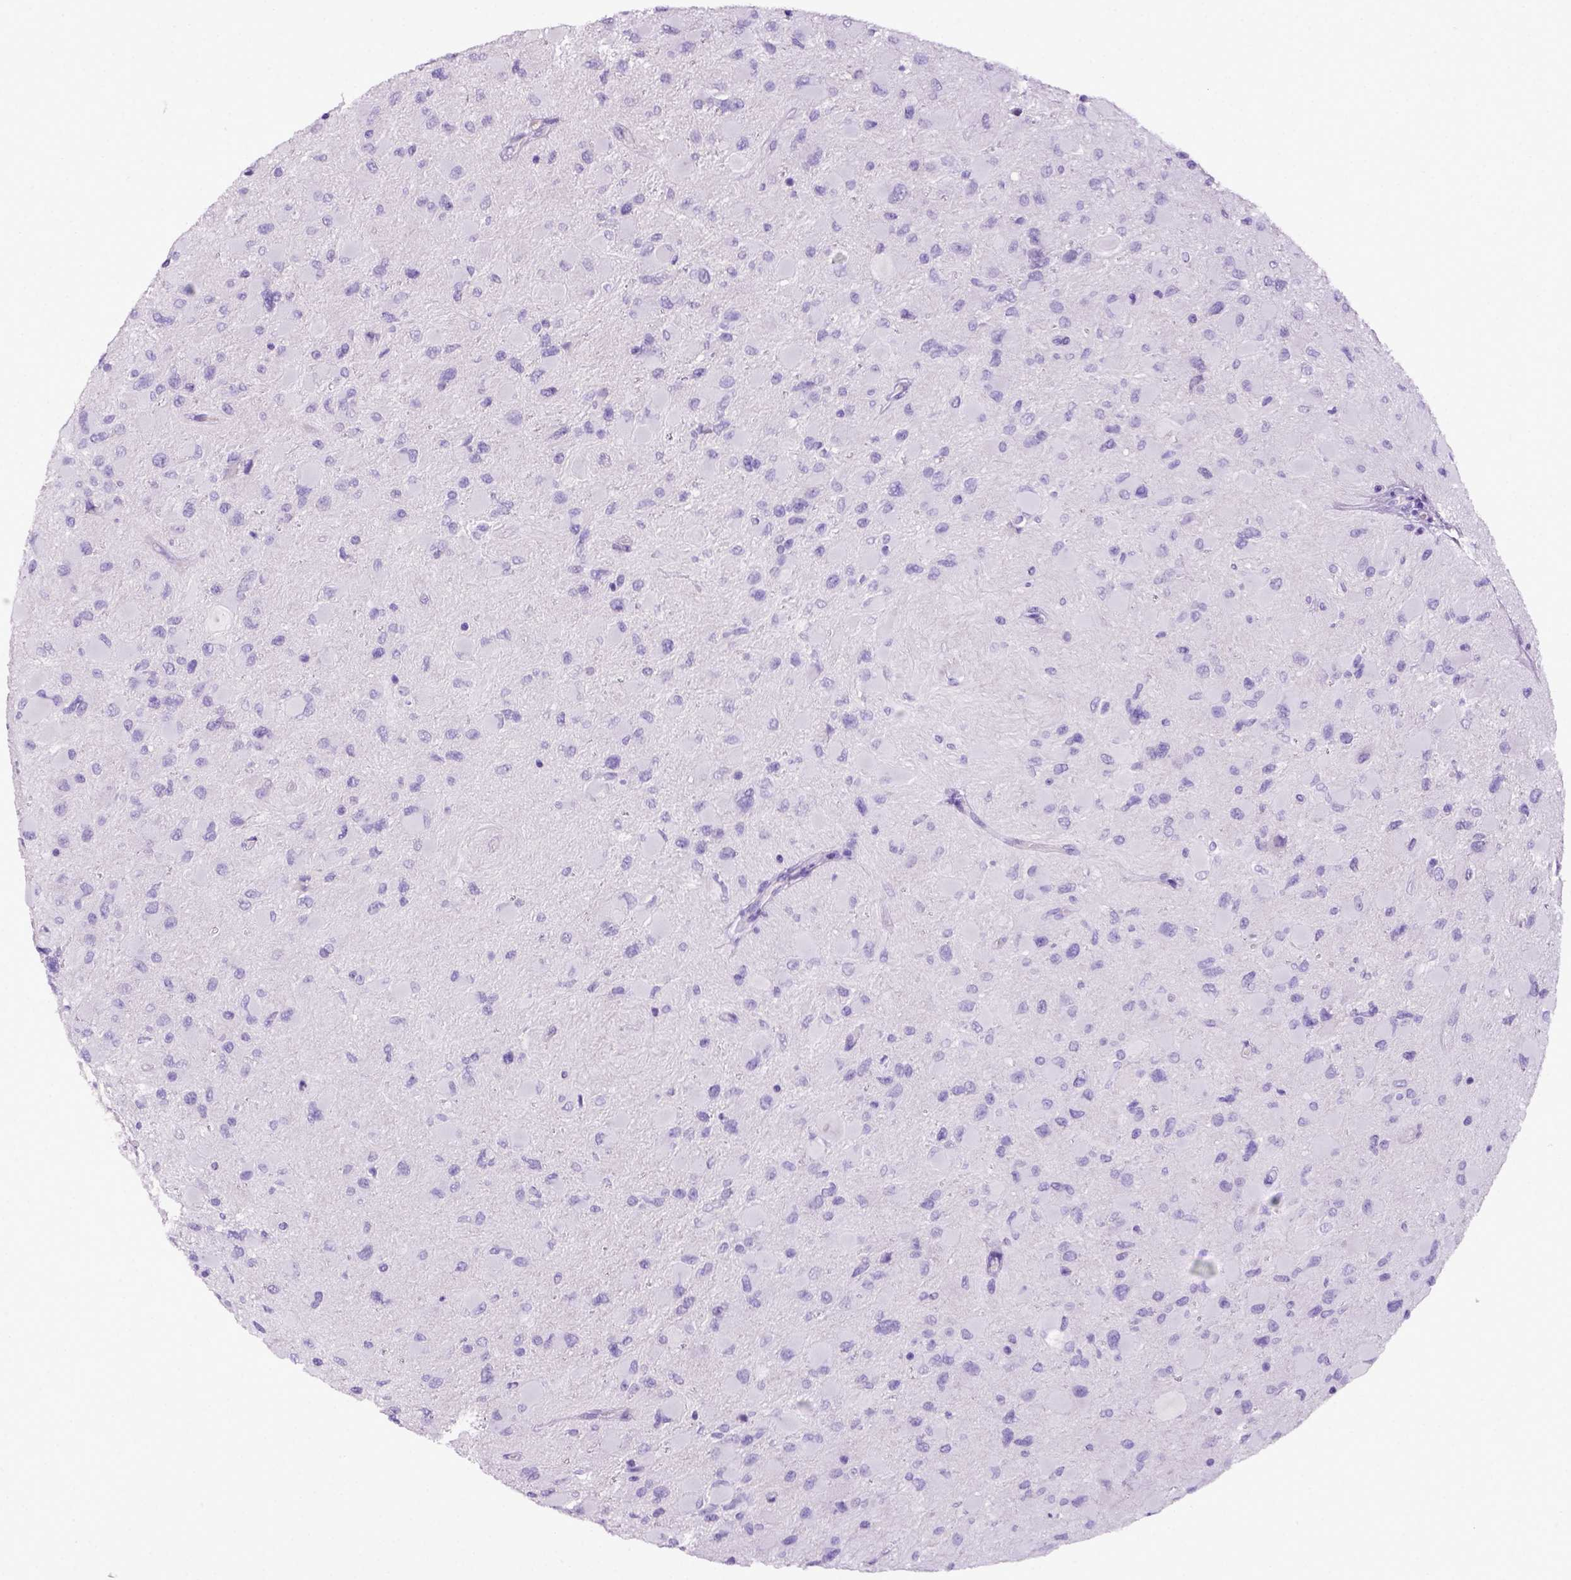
{"staining": {"intensity": "negative", "quantity": "none", "location": "none"}, "tissue": "glioma", "cell_type": "Tumor cells", "image_type": "cancer", "snomed": [{"axis": "morphology", "description": "Glioma, malignant, High grade"}, {"axis": "topography", "description": "Cerebral cortex"}], "caption": "This is an immunohistochemistry (IHC) photomicrograph of human malignant glioma (high-grade). There is no positivity in tumor cells.", "gene": "ITIH4", "patient": {"sex": "female", "age": 36}}